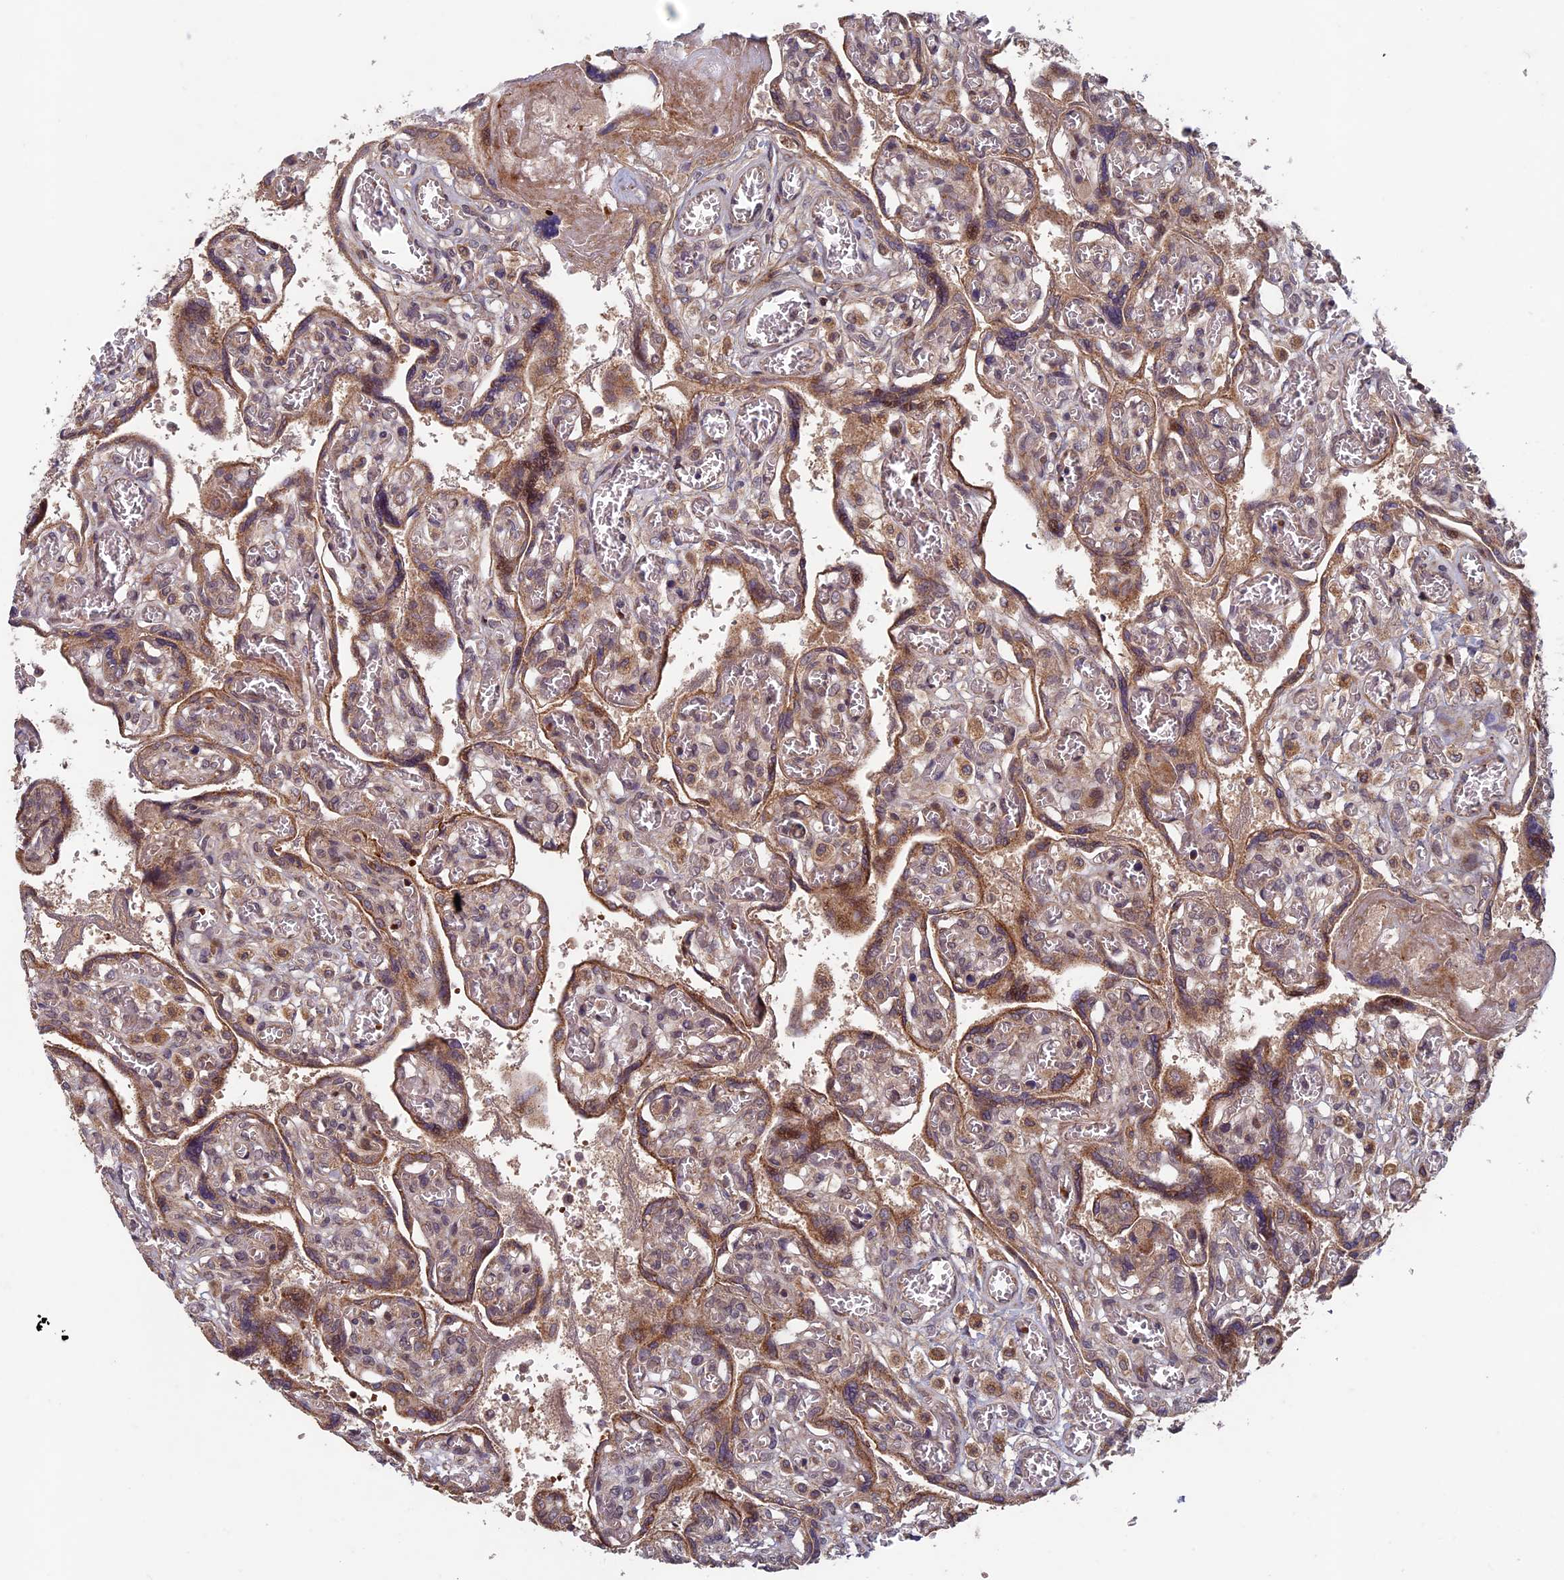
{"staining": {"intensity": "moderate", "quantity": ">75%", "location": "cytoplasmic/membranous"}, "tissue": "placenta", "cell_type": "Trophoblastic cells", "image_type": "normal", "snomed": [{"axis": "morphology", "description": "Normal tissue, NOS"}, {"axis": "topography", "description": "Placenta"}], "caption": "This photomicrograph reveals immunohistochemistry staining of benign placenta, with medium moderate cytoplasmic/membranous positivity in approximately >75% of trophoblastic cells.", "gene": "RCCD1", "patient": {"sex": "female", "age": 39}}